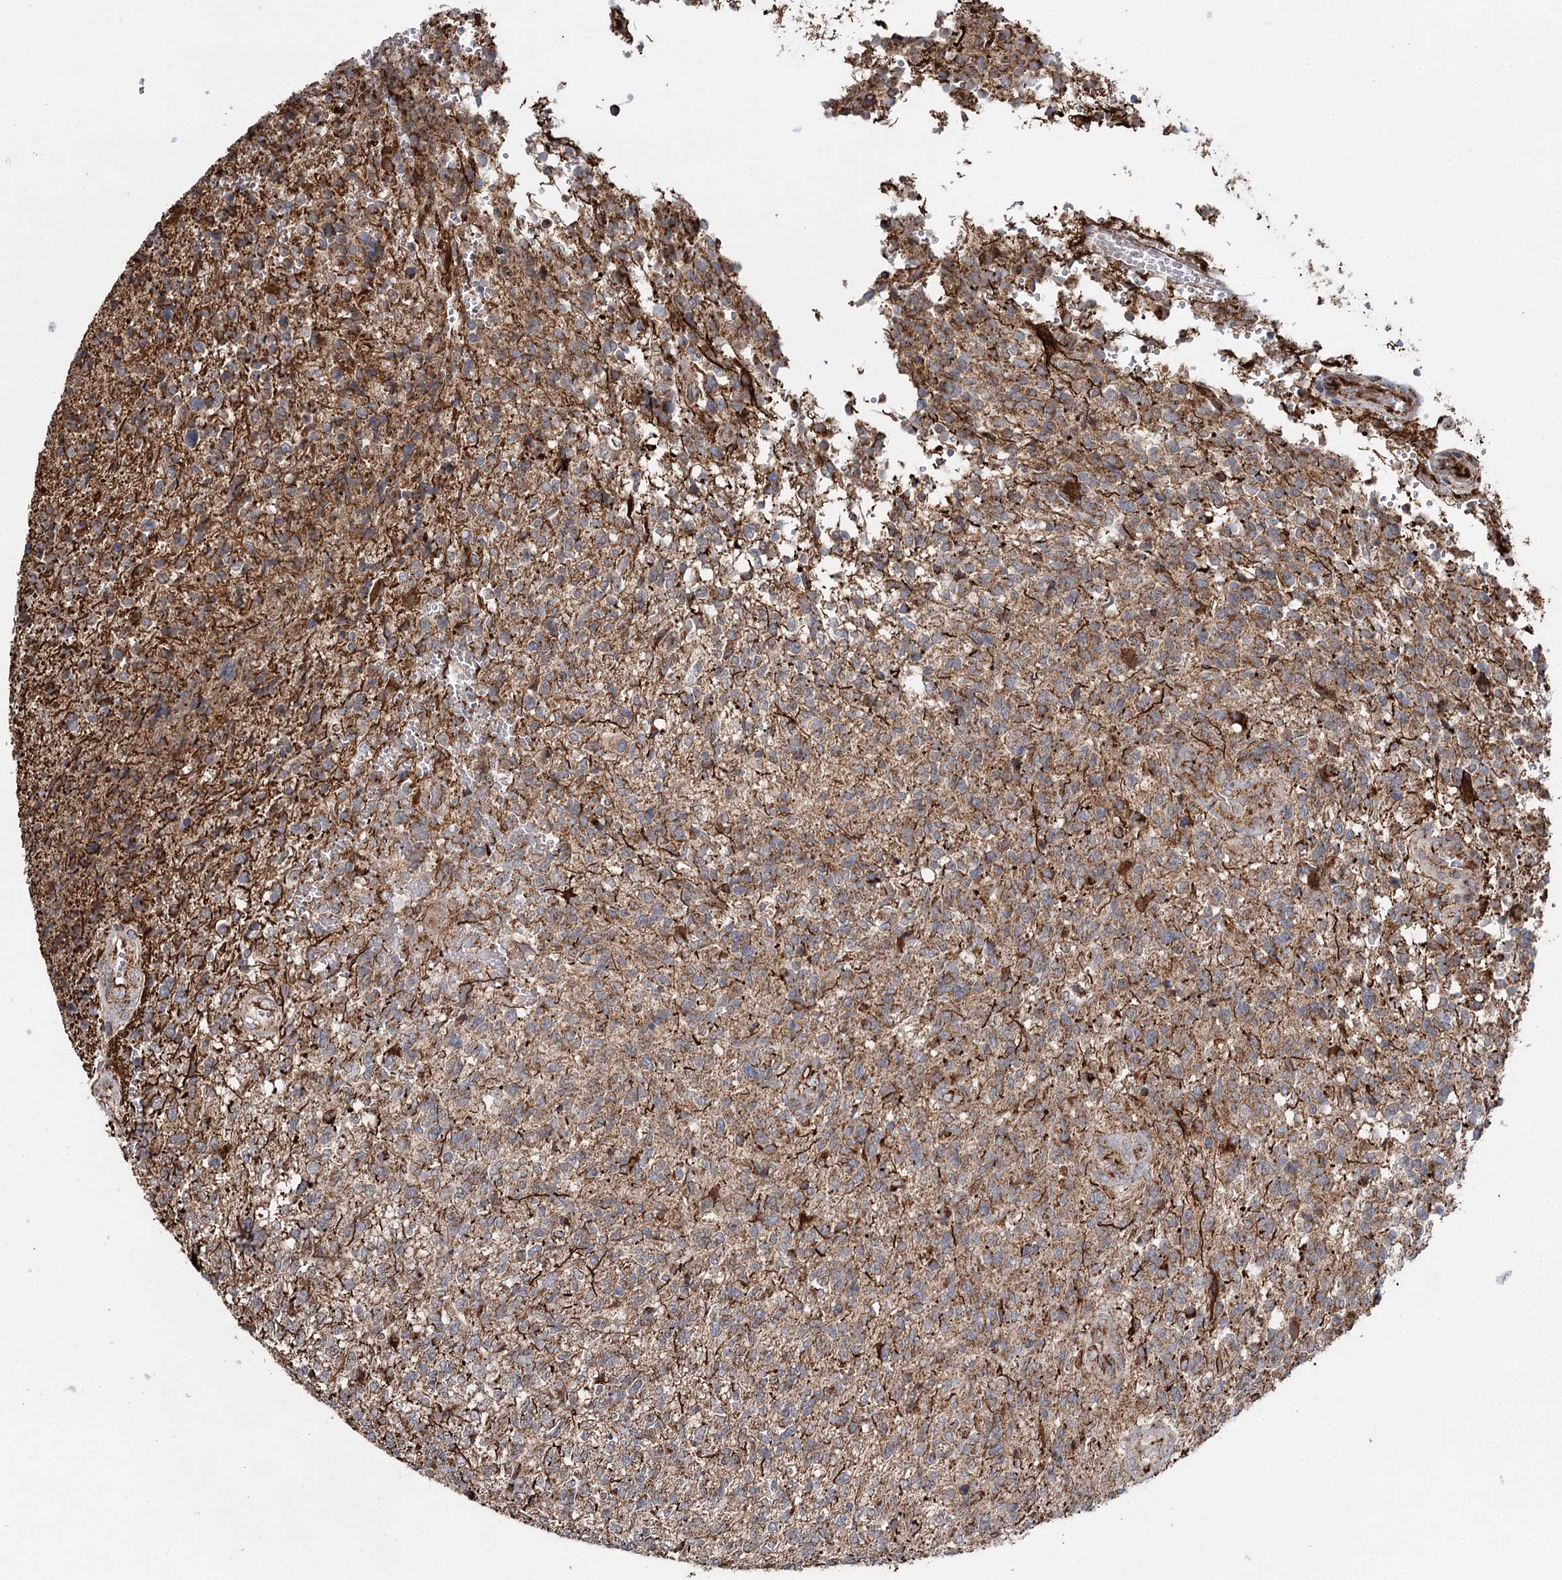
{"staining": {"intensity": "moderate", "quantity": "25%-75%", "location": "cytoplasmic/membranous"}, "tissue": "glioma", "cell_type": "Tumor cells", "image_type": "cancer", "snomed": [{"axis": "morphology", "description": "Glioma, malignant, High grade"}, {"axis": "topography", "description": "Brain"}], "caption": "IHC histopathology image of neoplastic tissue: human high-grade glioma (malignant) stained using IHC exhibits medium levels of moderate protein expression localized specifically in the cytoplasmic/membranous of tumor cells, appearing as a cytoplasmic/membranous brown color.", "gene": "APH1A", "patient": {"sex": "male", "age": 56}}